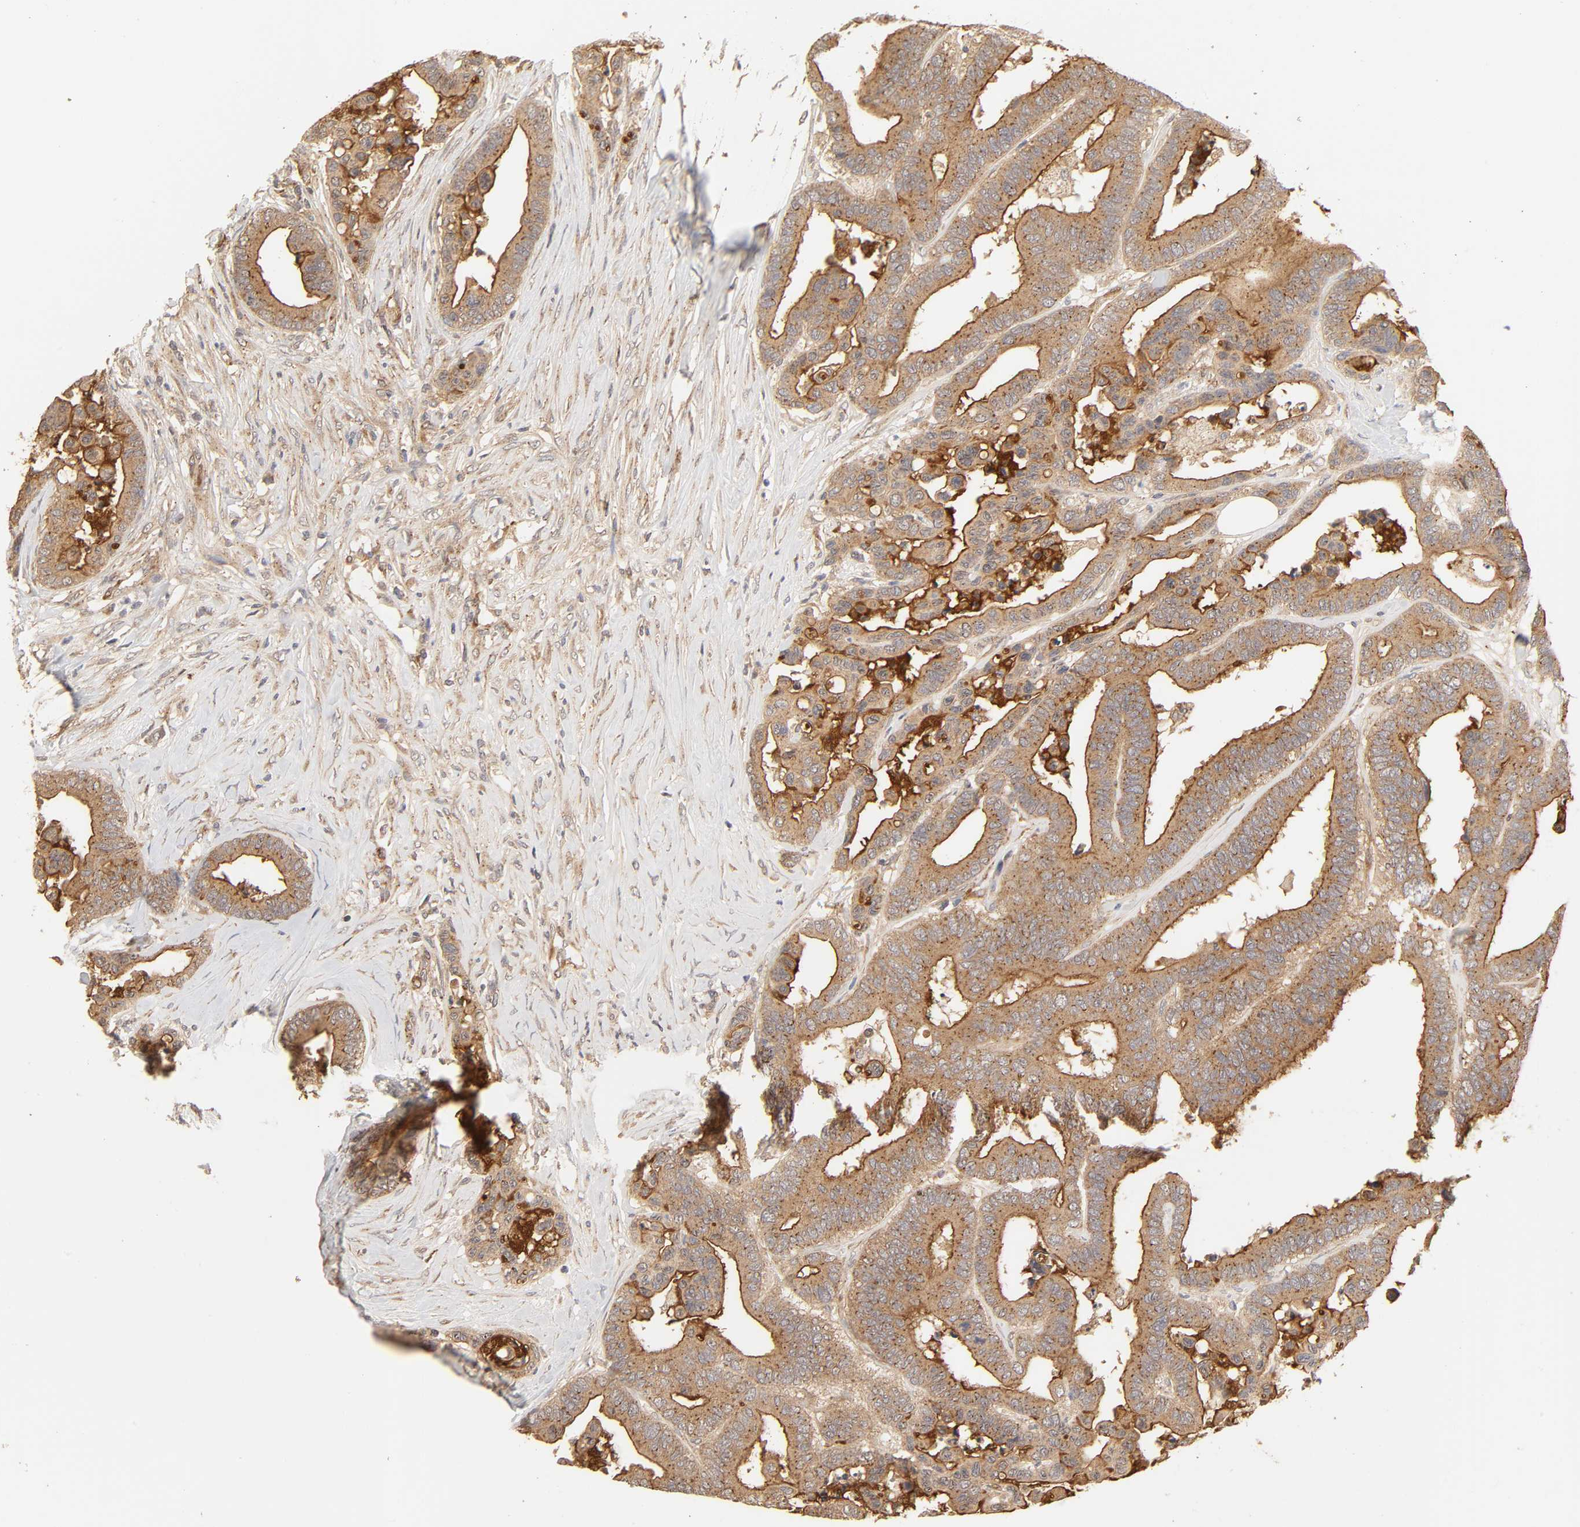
{"staining": {"intensity": "strong", "quantity": ">75%", "location": "cytoplasmic/membranous"}, "tissue": "colorectal cancer", "cell_type": "Tumor cells", "image_type": "cancer", "snomed": [{"axis": "morphology", "description": "Adenocarcinoma, NOS"}, {"axis": "topography", "description": "Colon"}], "caption": "Colorectal cancer (adenocarcinoma) stained for a protein shows strong cytoplasmic/membranous positivity in tumor cells.", "gene": "EPS8", "patient": {"sex": "male", "age": 82}}